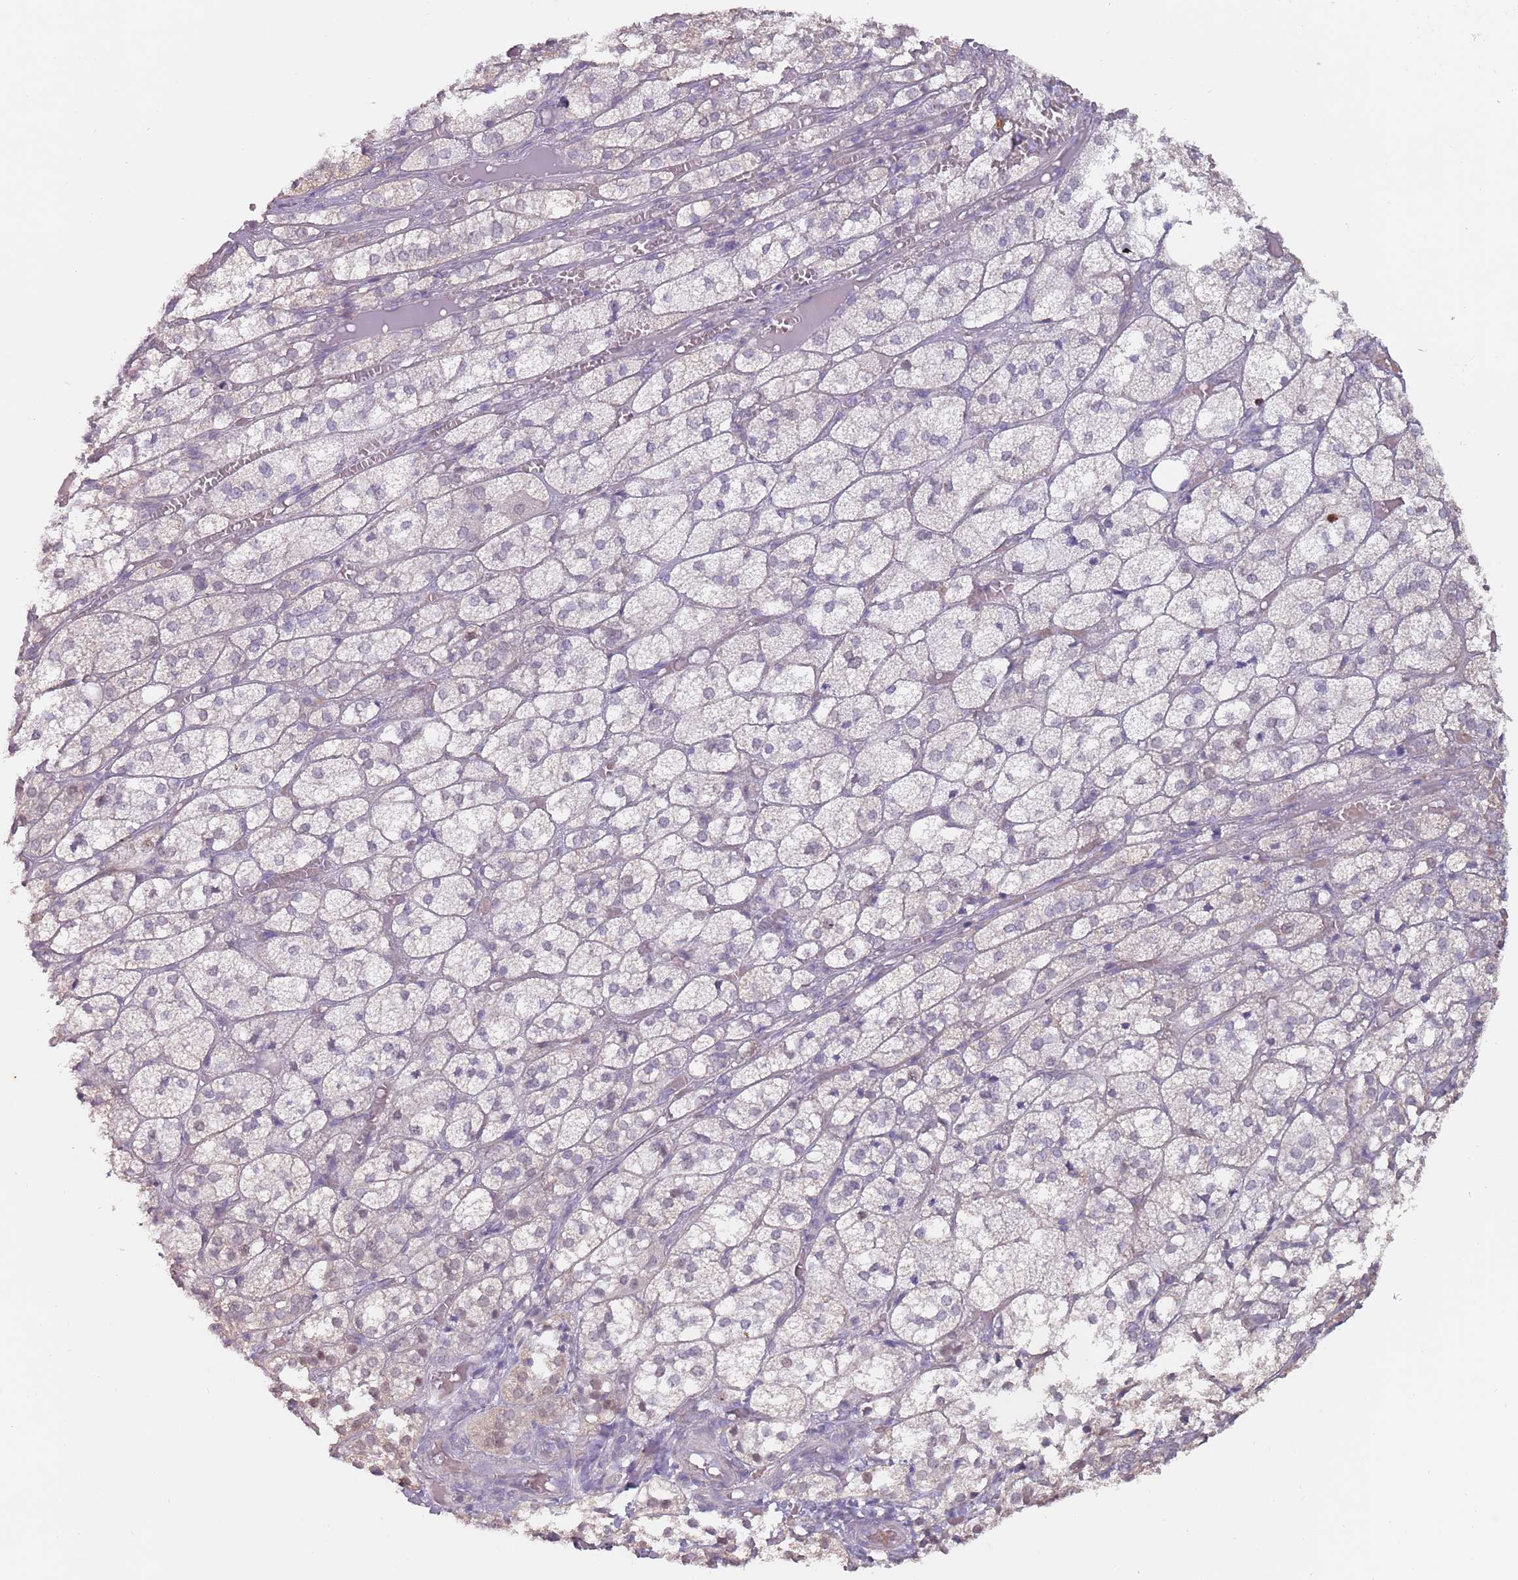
{"staining": {"intensity": "negative", "quantity": "none", "location": "none"}, "tissue": "adrenal gland", "cell_type": "Glandular cells", "image_type": "normal", "snomed": [{"axis": "morphology", "description": "Normal tissue, NOS"}, {"axis": "topography", "description": "Adrenal gland"}], "caption": "Glandular cells are negative for brown protein staining in unremarkable adrenal gland. (Immunohistochemistry, brightfield microscopy, high magnification).", "gene": "DXO", "patient": {"sex": "female", "age": 61}}